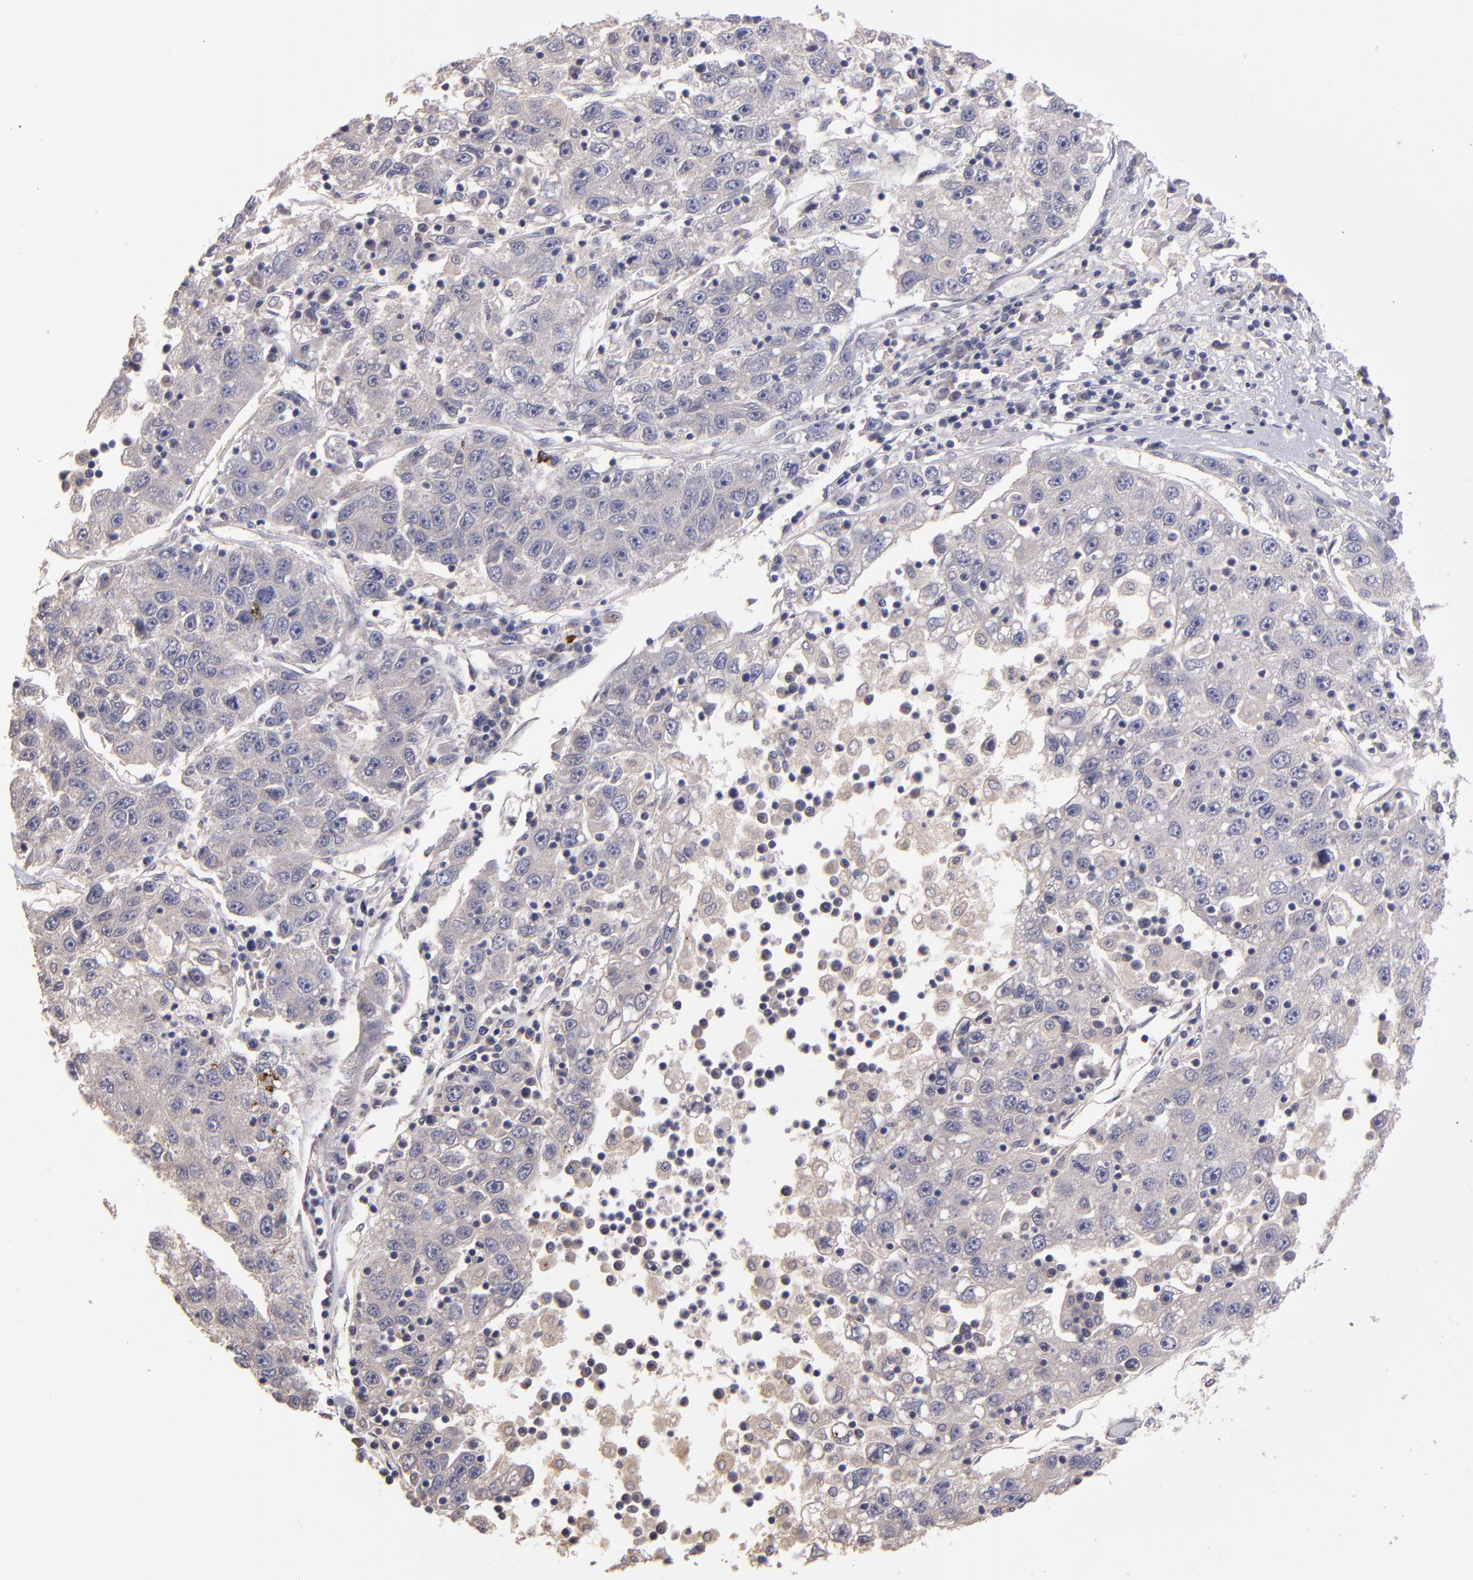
{"staining": {"intensity": "negative", "quantity": "none", "location": "none"}, "tissue": "liver cancer", "cell_type": "Tumor cells", "image_type": "cancer", "snomed": [{"axis": "morphology", "description": "Carcinoma, Hepatocellular, NOS"}, {"axis": "topography", "description": "Liver"}], "caption": "Tumor cells show no significant staining in liver cancer (hepatocellular carcinoma).", "gene": "GNAZ", "patient": {"sex": "male", "age": 49}}